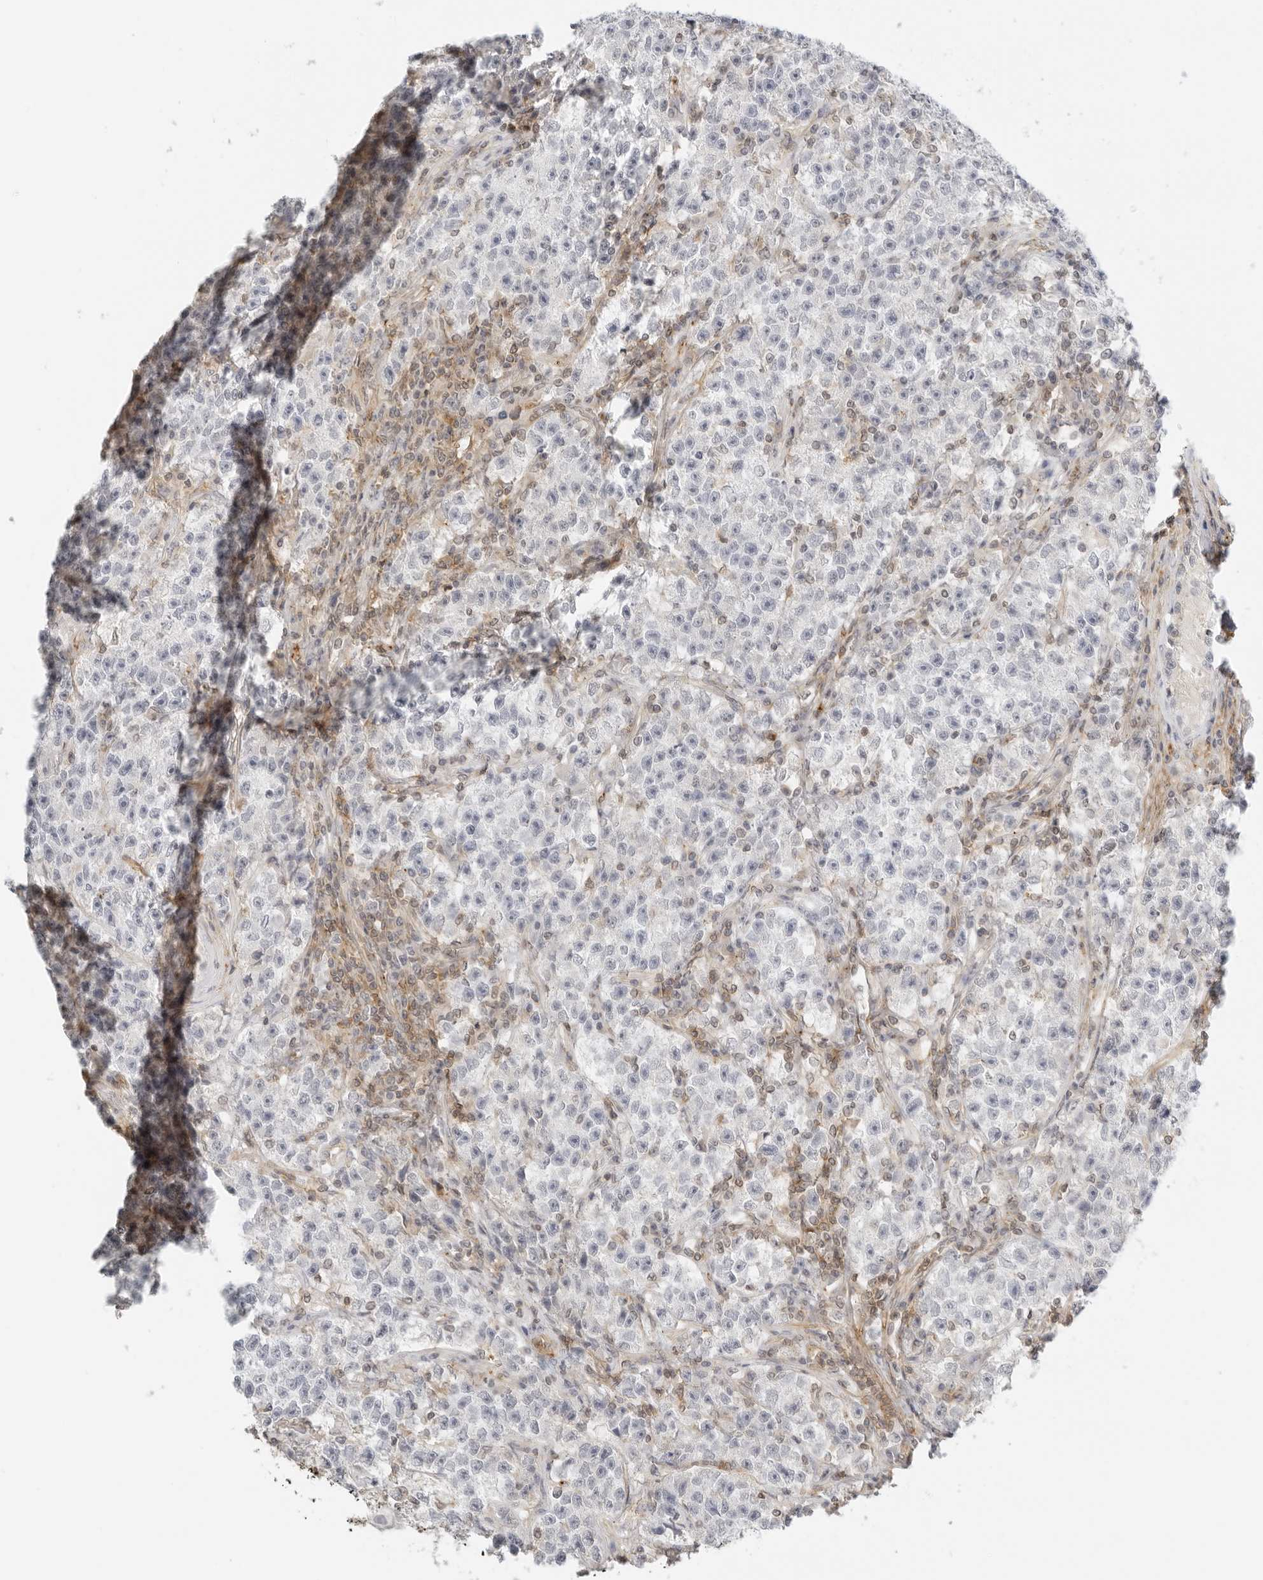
{"staining": {"intensity": "negative", "quantity": "none", "location": "none"}, "tissue": "testis cancer", "cell_type": "Tumor cells", "image_type": "cancer", "snomed": [{"axis": "morphology", "description": "Seminoma, NOS"}, {"axis": "topography", "description": "Testis"}], "caption": "This is an immunohistochemistry histopathology image of testis cancer. There is no positivity in tumor cells.", "gene": "OSCP1", "patient": {"sex": "male", "age": 22}}